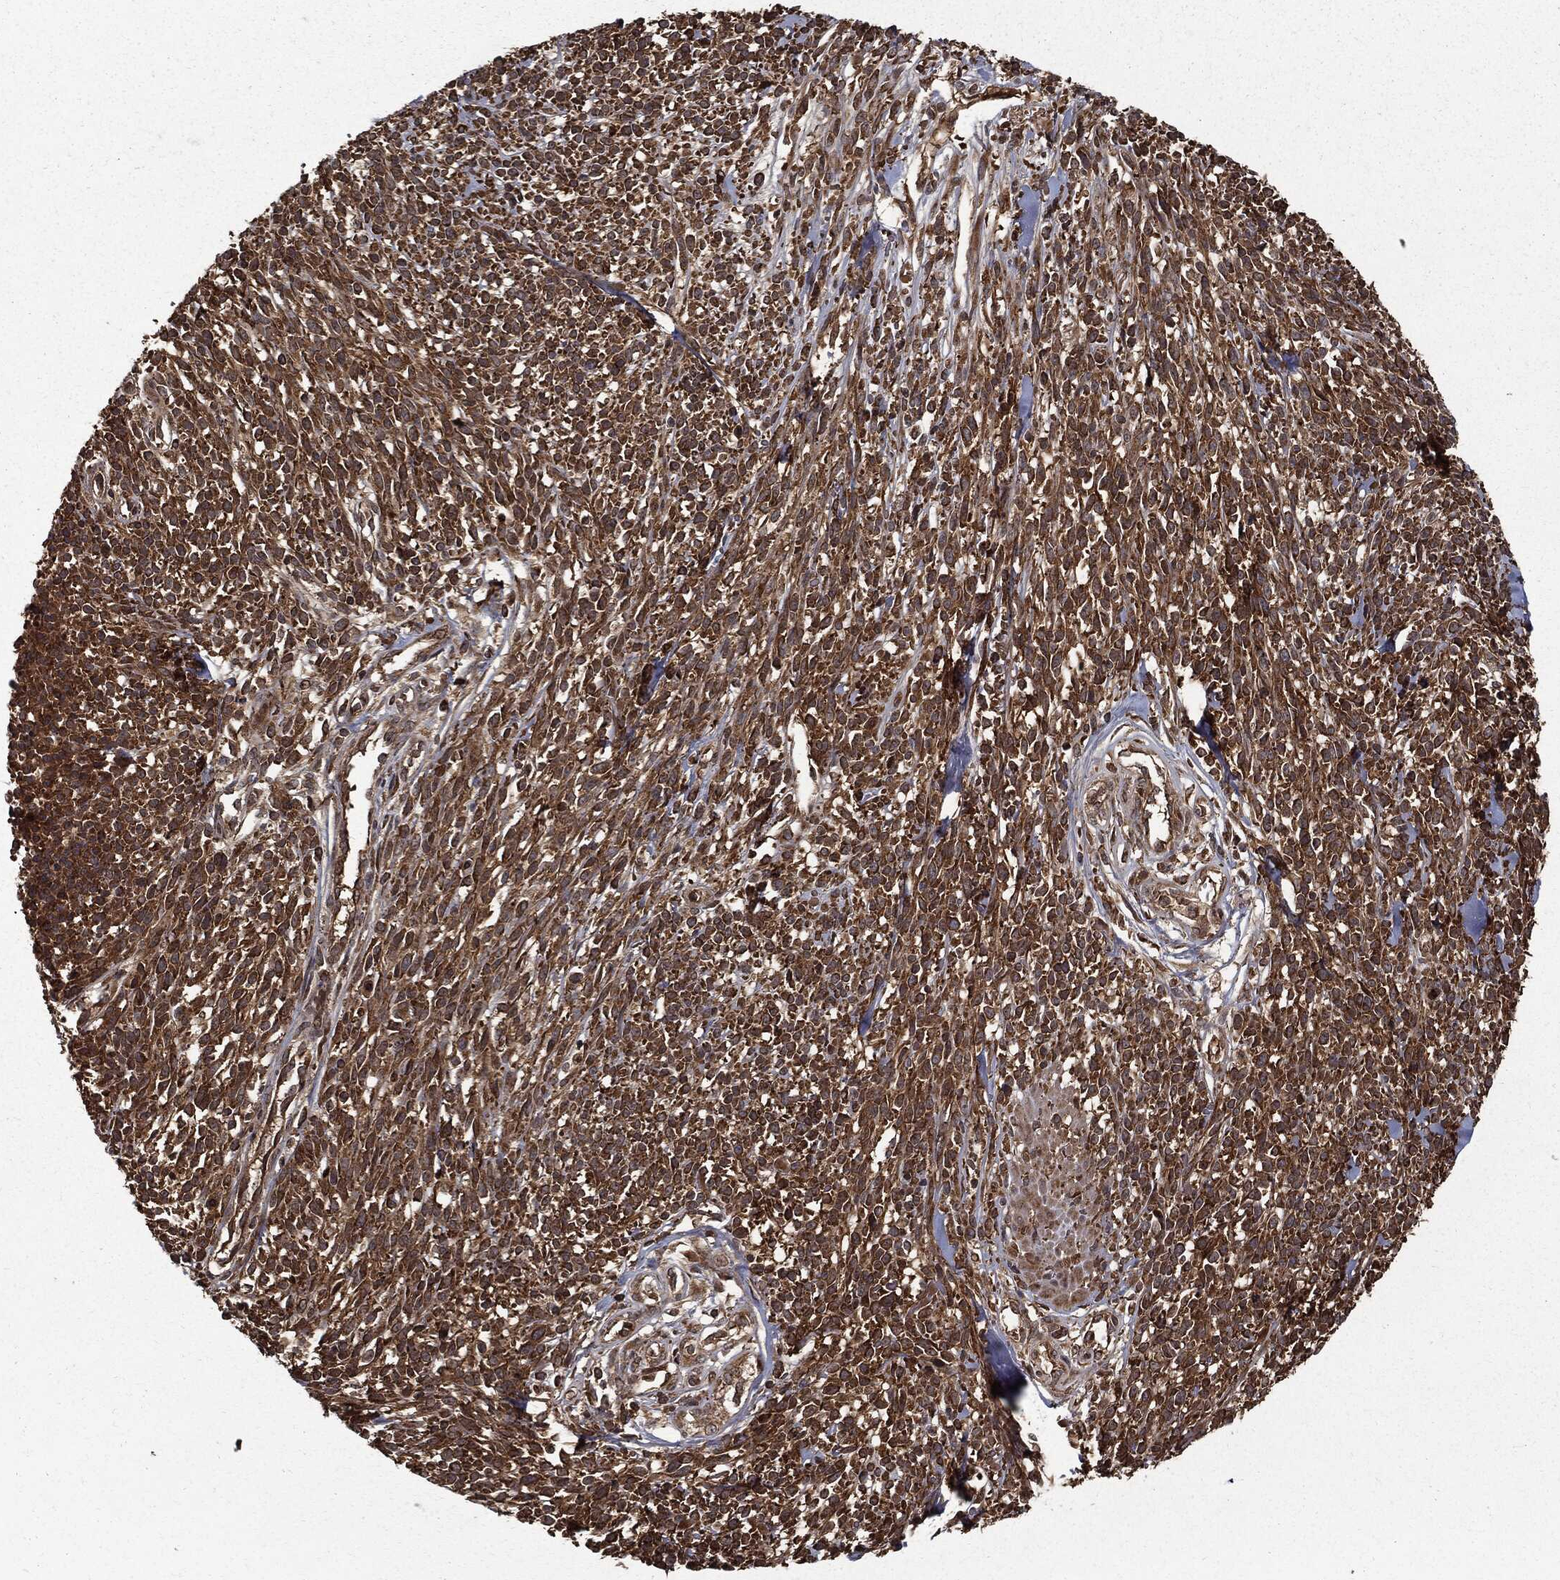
{"staining": {"intensity": "strong", "quantity": ">75%", "location": "cytoplasmic/membranous"}, "tissue": "melanoma", "cell_type": "Tumor cells", "image_type": "cancer", "snomed": [{"axis": "morphology", "description": "Malignant melanoma, NOS"}, {"axis": "topography", "description": "Skin"}, {"axis": "topography", "description": "Skin of trunk"}], "caption": "There is high levels of strong cytoplasmic/membranous expression in tumor cells of melanoma, as demonstrated by immunohistochemical staining (brown color).", "gene": "HTT", "patient": {"sex": "male", "age": 74}}